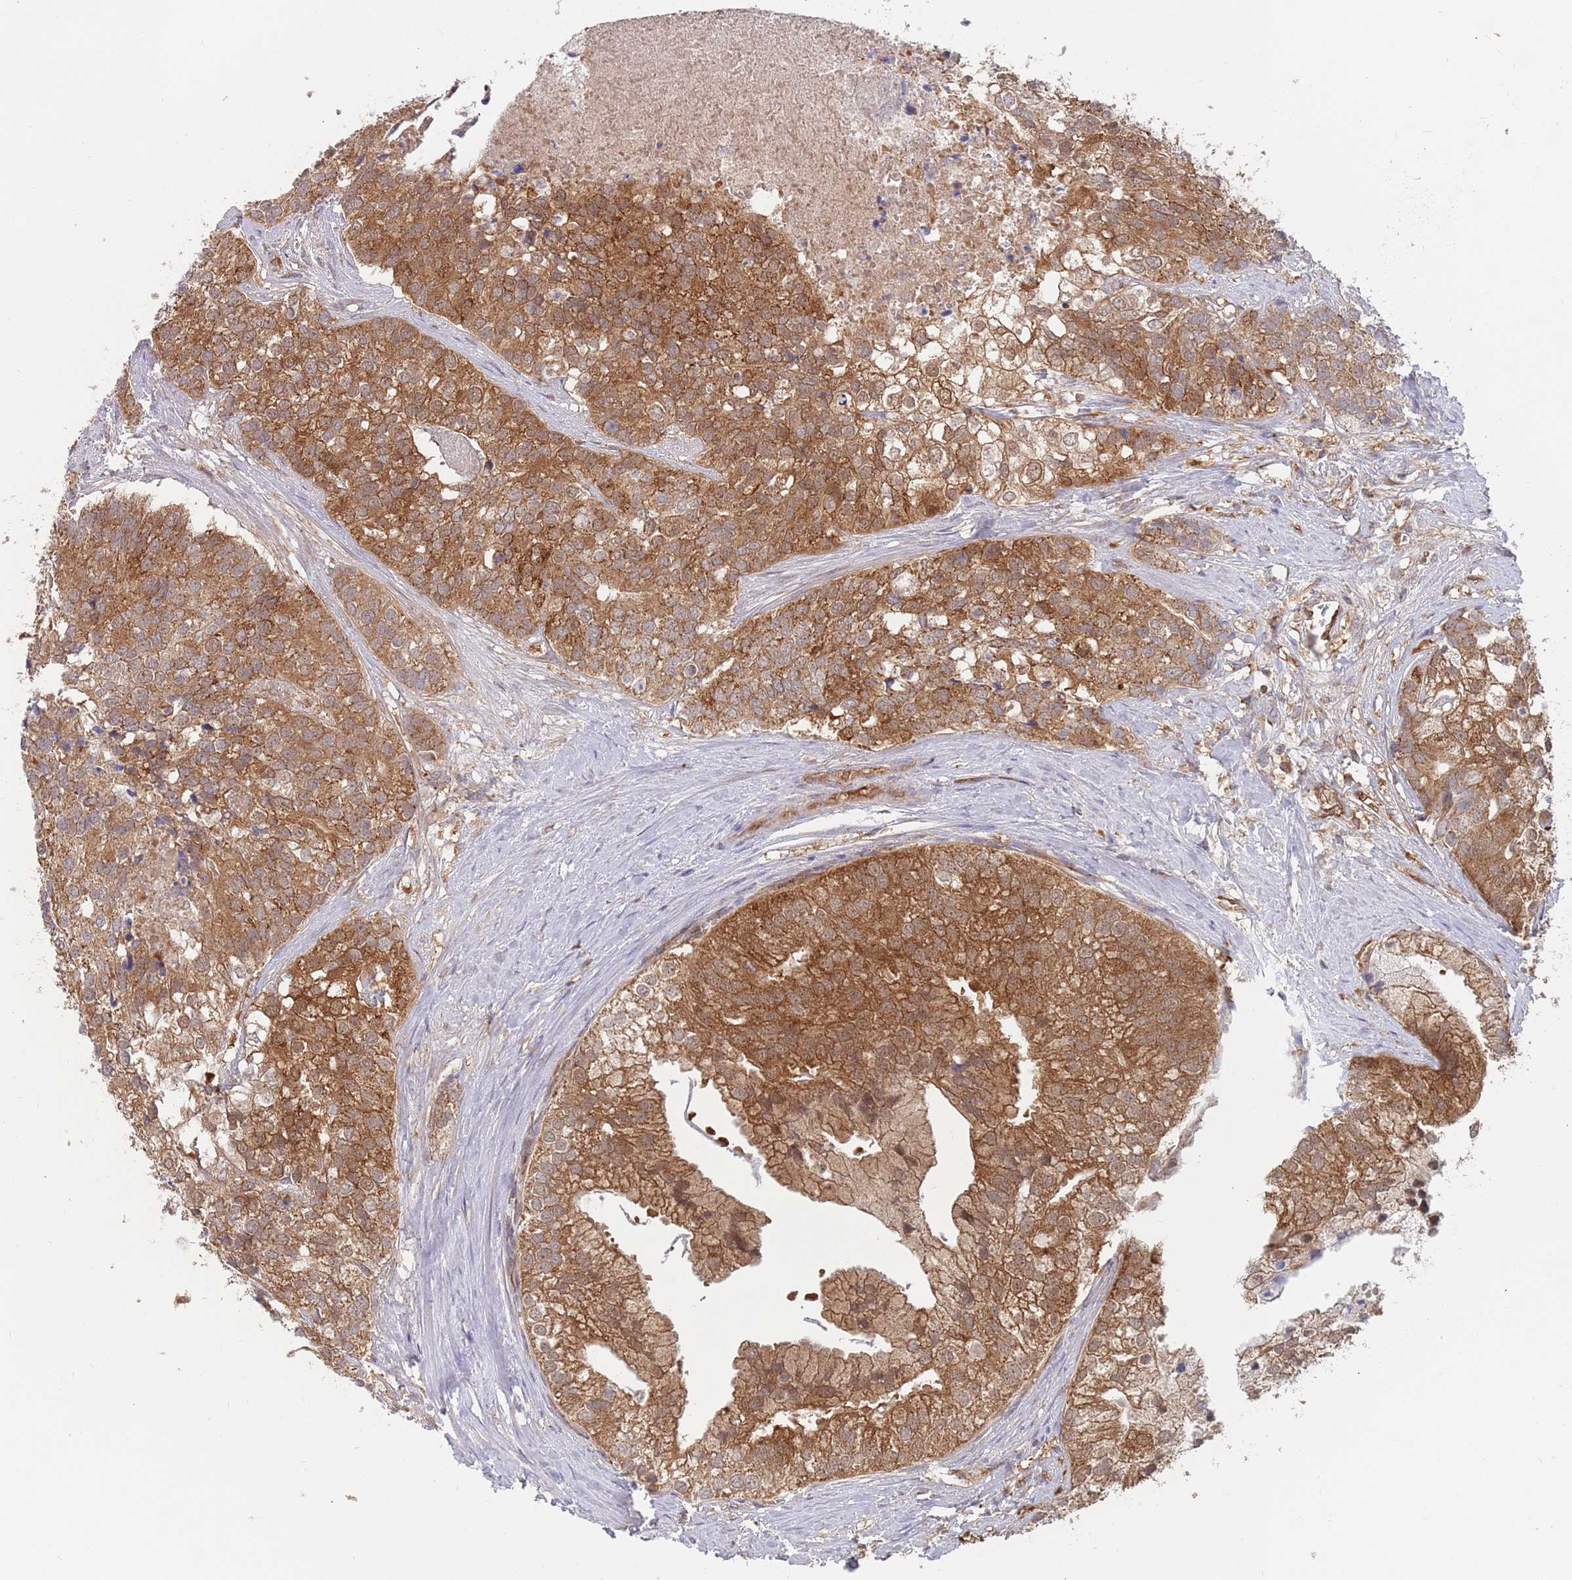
{"staining": {"intensity": "strong", "quantity": ">75%", "location": "cytoplasmic/membranous"}, "tissue": "prostate cancer", "cell_type": "Tumor cells", "image_type": "cancer", "snomed": [{"axis": "morphology", "description": "Adenocarcinoma, High grade"}, {"axis": "topography", "description": "Prostate"}], "caption": "Human prostate cancer stained for a protein (brown) reveals strong cytoplasmic/membranous positive positivity in about >75% of tumor cells.", "gene": "GUK1", "patient": {"sex": "male", "age": 62}}